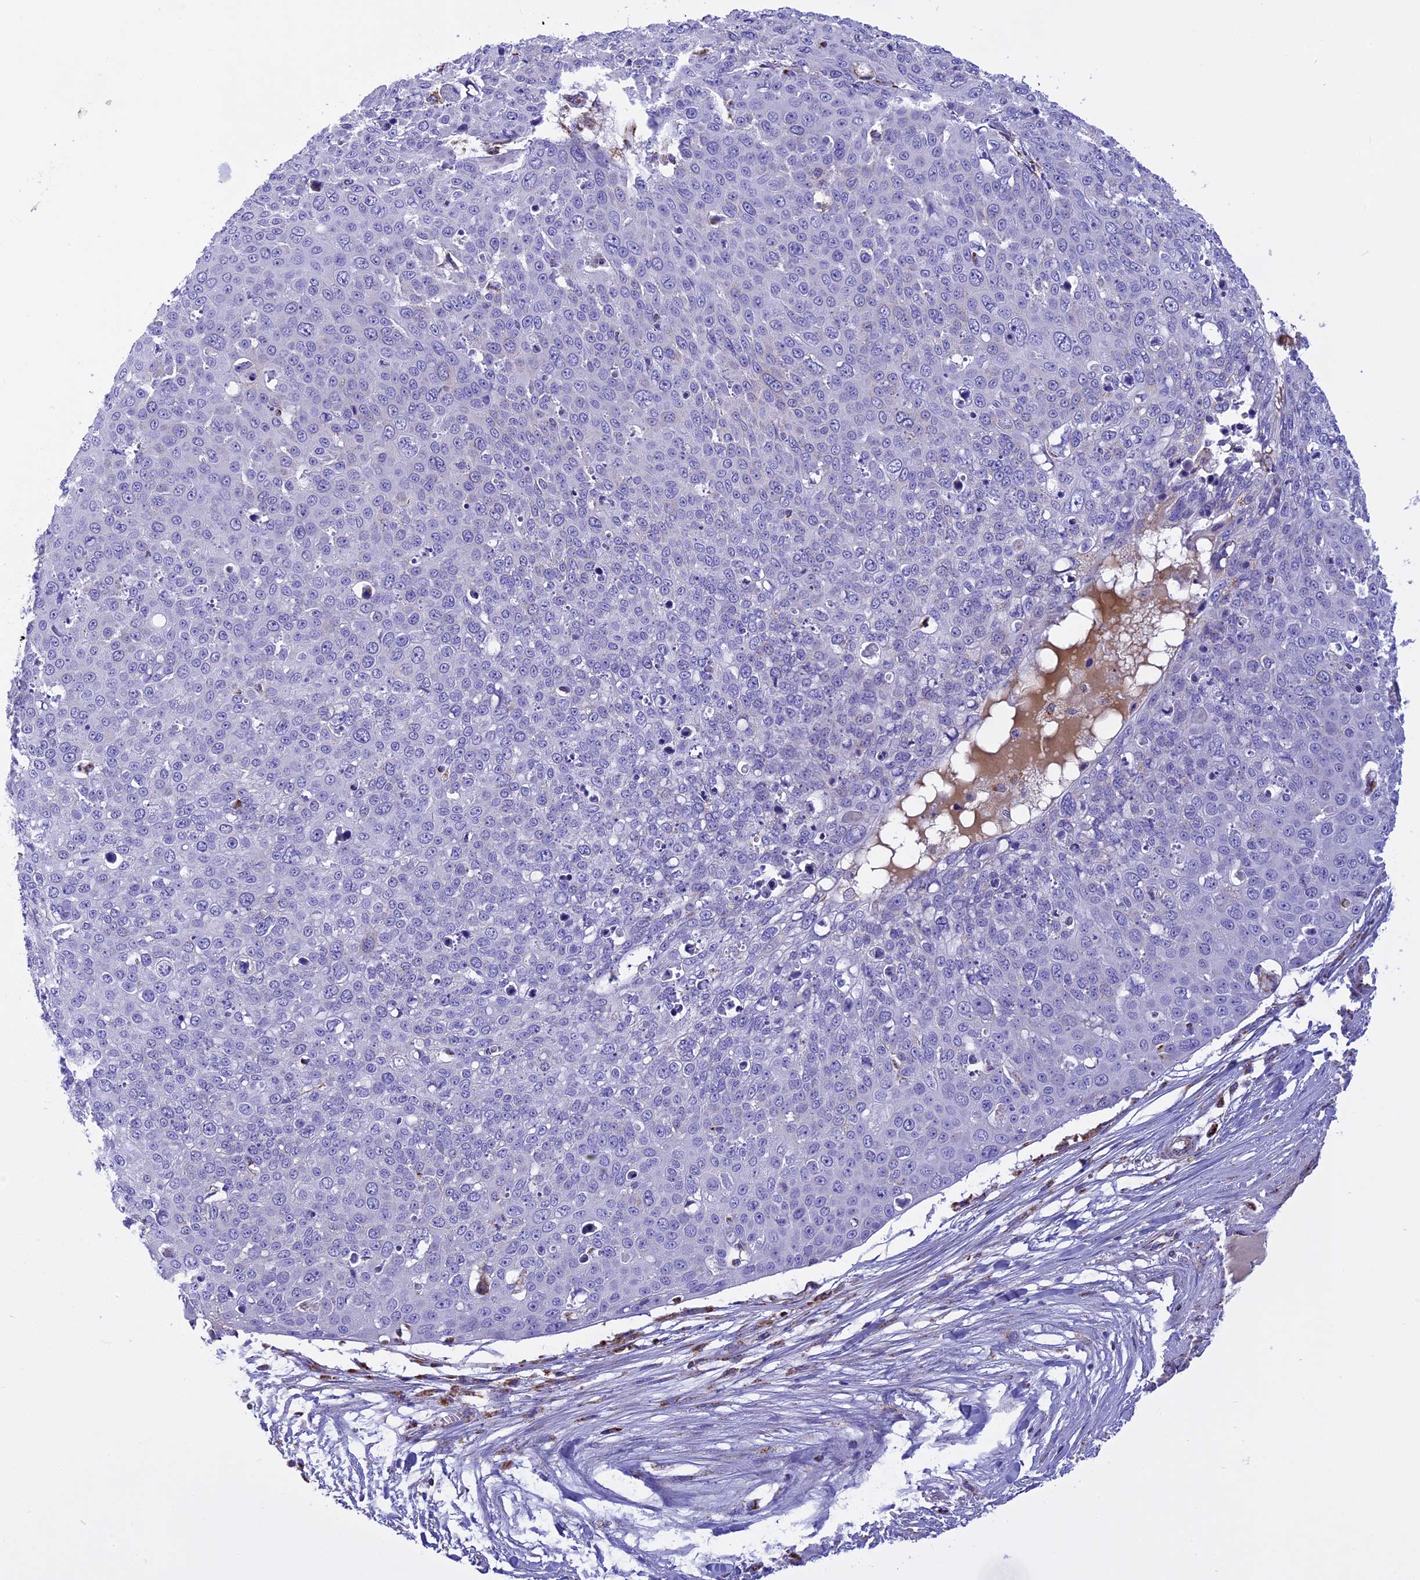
{"staining": {"intensity": "negative", "quantity": "none", "location": "none"}, "tissue": "skin cancer", "cell_type": "Tumor cells", "image_type": "cancer", "snomed": [{"axis": "morphology", "description": "Squamous cell carcinoma, NOS"}, {"axis": "topography", "description": "Skin"}], "caption": "The IHC micrograph has no significant staining in tumor cells of skin cancer tissue. (Brightfield microscopy of DAB (3,3'-diaminobenzidine) IHC at high magnification).", "gene": "KCNG1", "patient": {"sex": "male", "age": 71}}